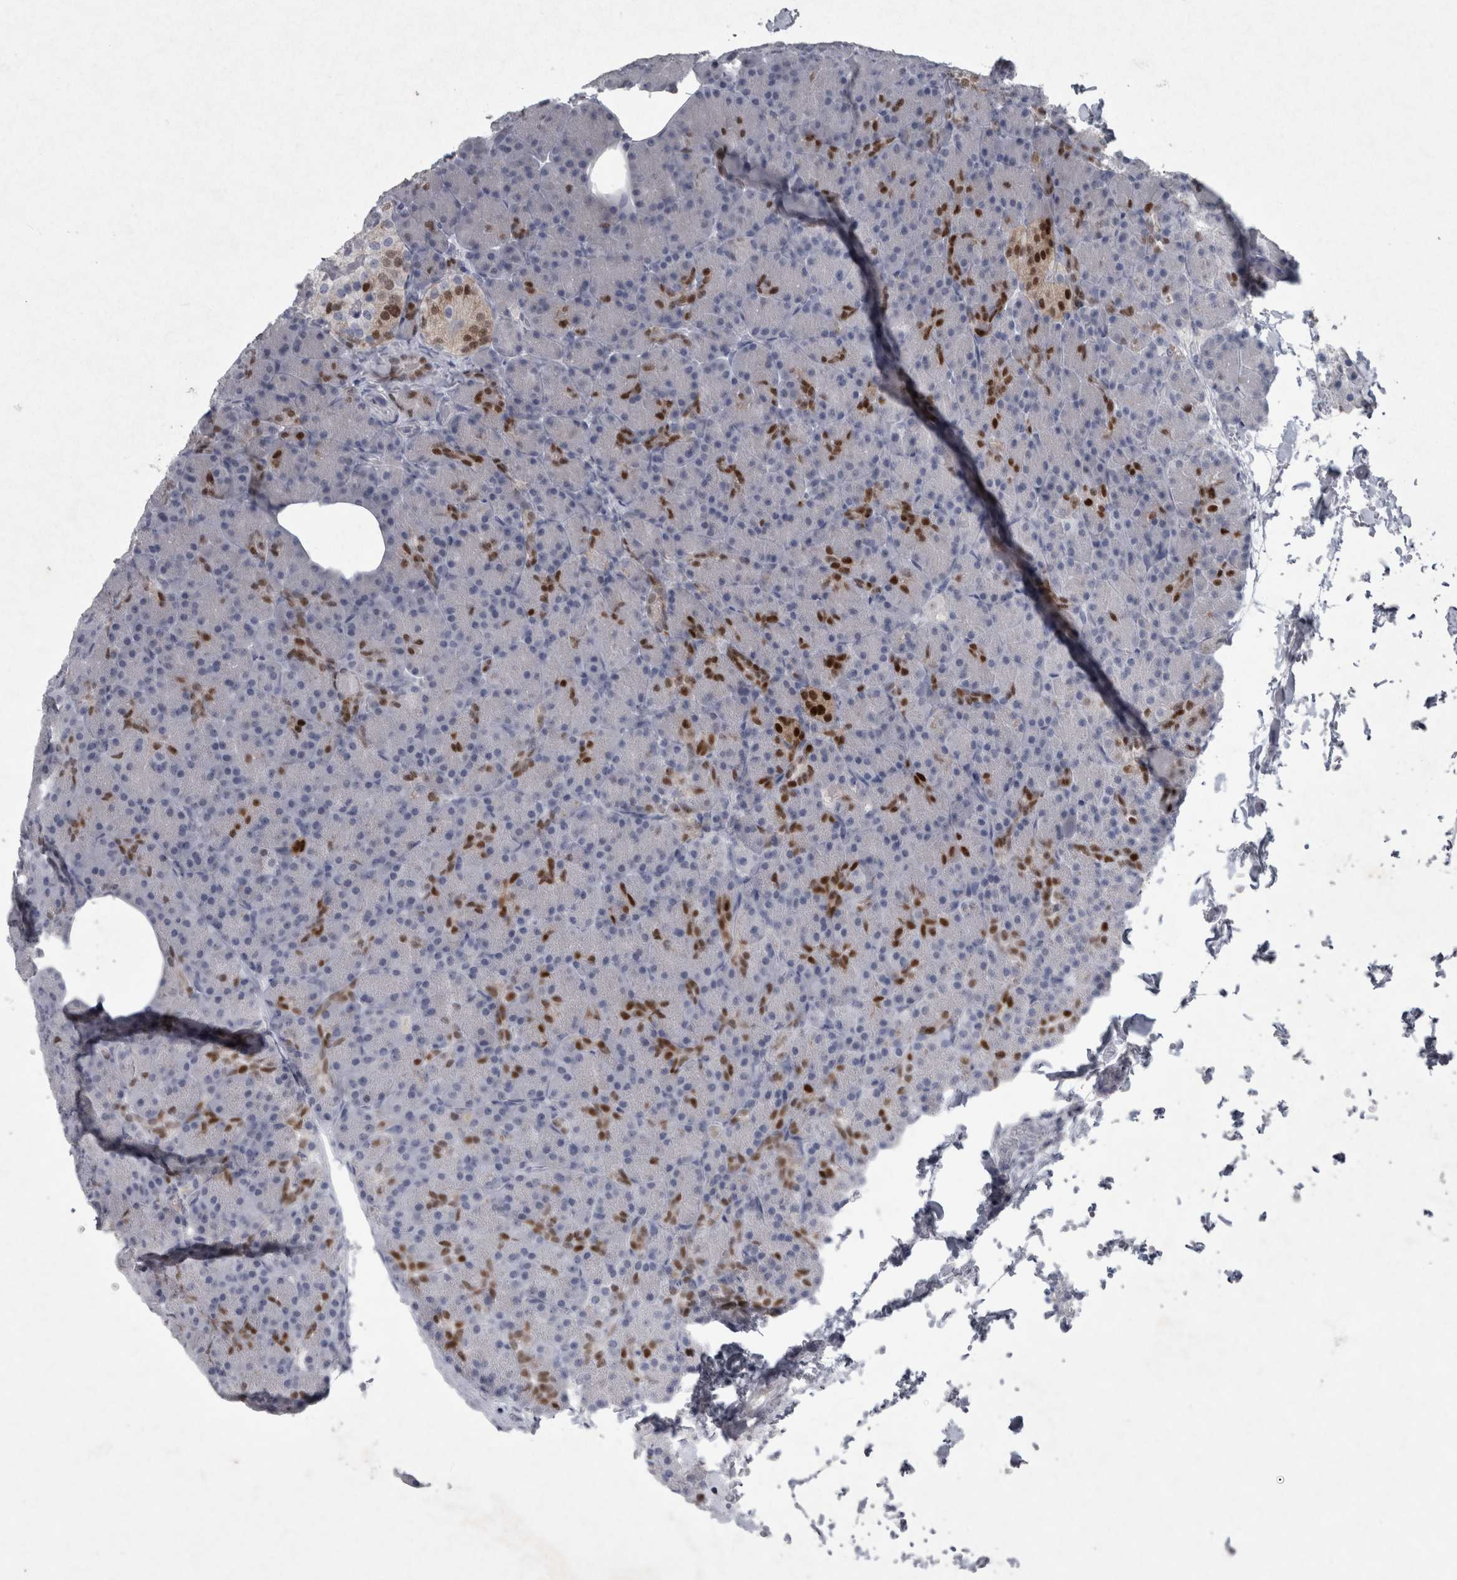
{"staining": {"intensity": "strong", "quantity": "<25%", "location": "nuclear"}, "tissue": "pancreas", "cell_type": "Exocrine glandular cells", "image_type": "normal", "snomed": [{"axis": "morphology", "description": "Normal tissue, NOS"}, {"axis": "topography", "description": "Pancreas"}], "caption": "Immunohistochemical staining of unremarkable human pancreas reveals strong nuclear protein positivity in about <25% of exocrine glandular cells.", "gene": "PDX1", "patient": {"sex": "female", "age": 43}}